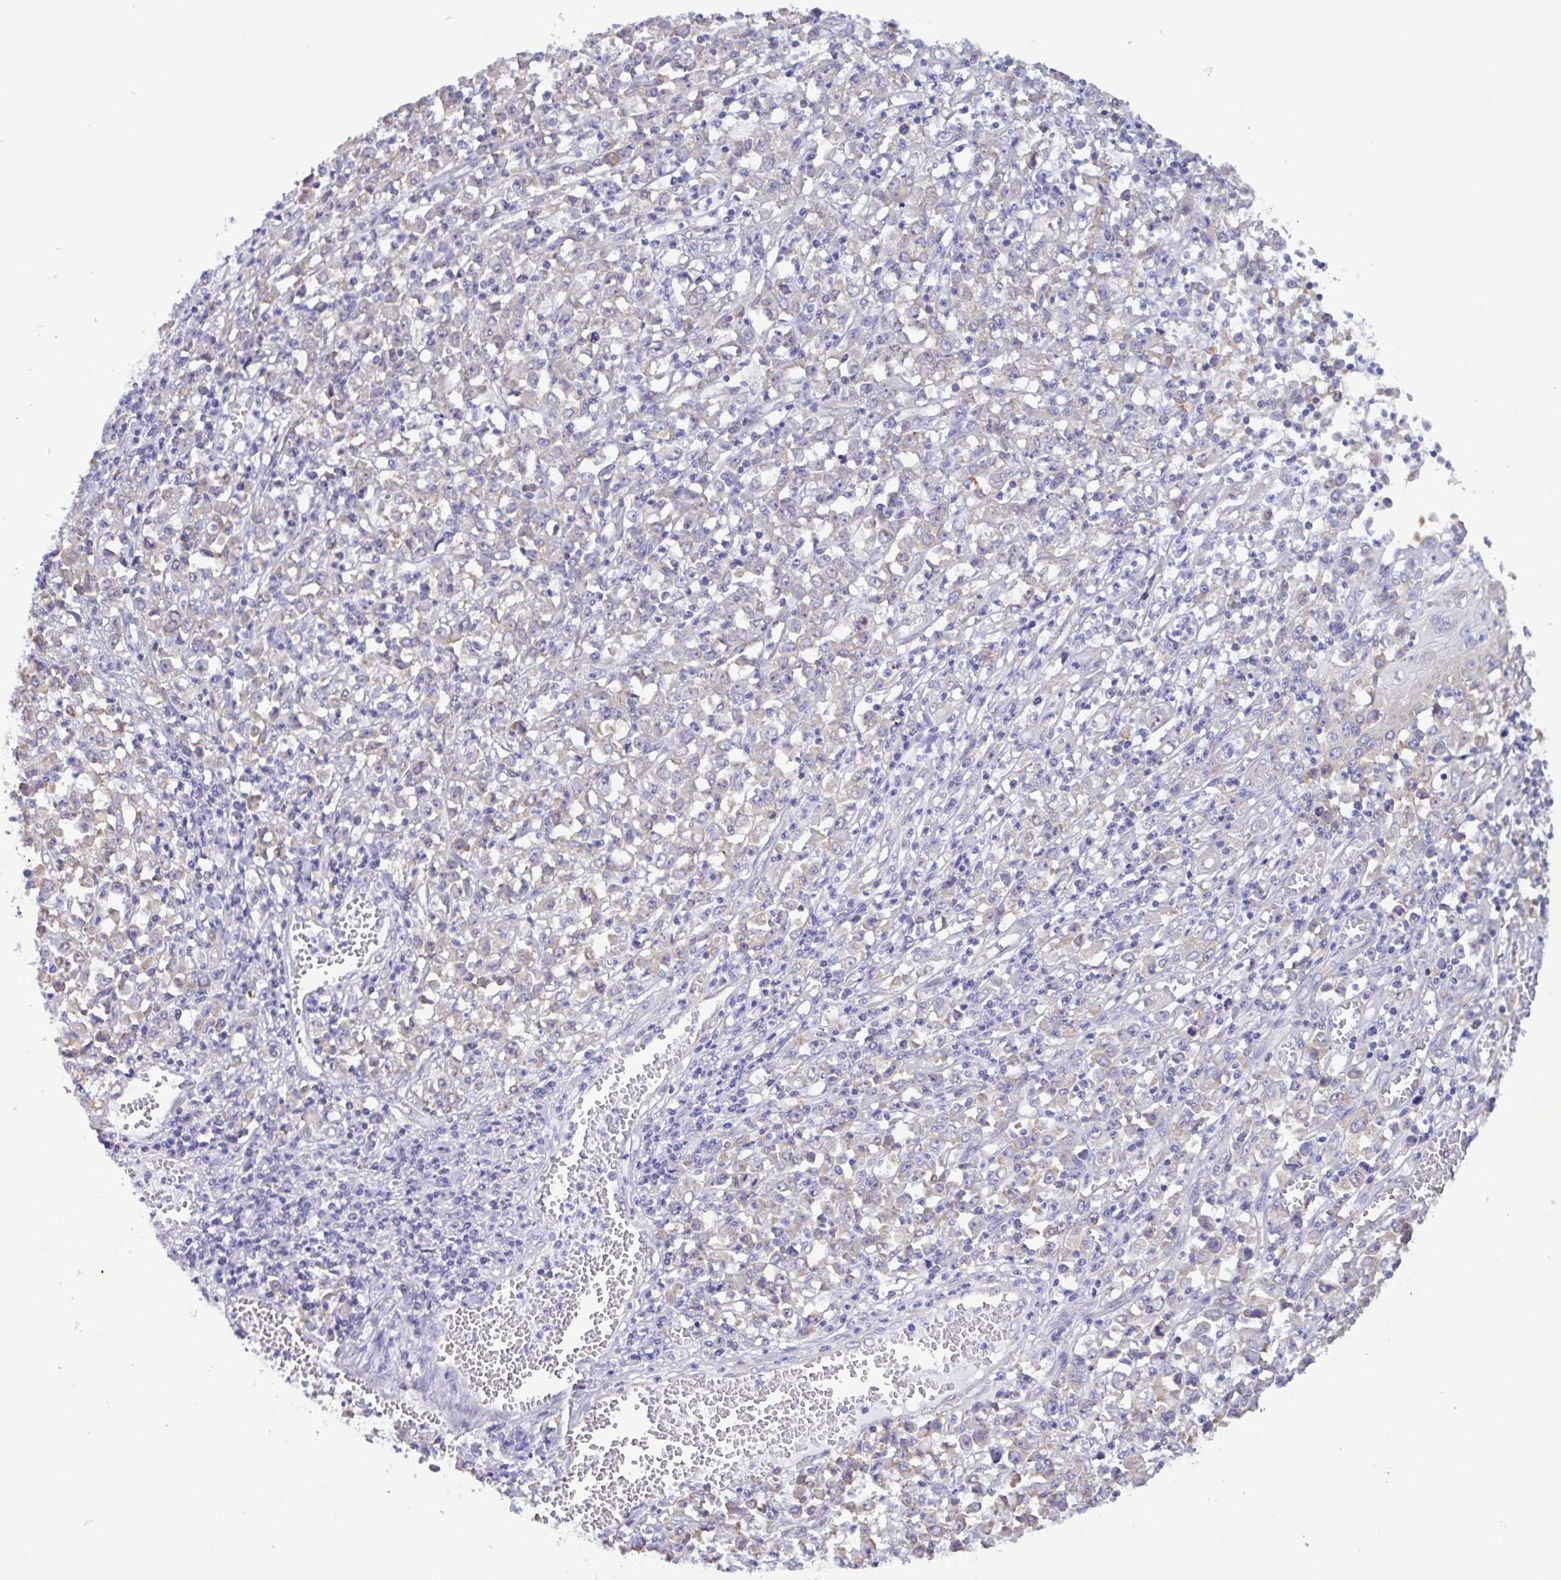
{"staining": {"intensity": "negative", "quantity": "none", "location": "none"}, "tissue": "stomach cancer", "cell_type": "Tumor cells", "image_type": "cancer", "snomed": [{"axis": "morphology", "description": "Adenocarcinoma, NOS"}, {"axis": "topography", "description": "Stomach, upper"}], "caption": "A photomicrograph of stomach cancer (adenocarcinoma) stained for a protein shows no brown staining in tumor cells.", "gene": "TNNI3", "patient": {"sex": "male", "age": 70}}